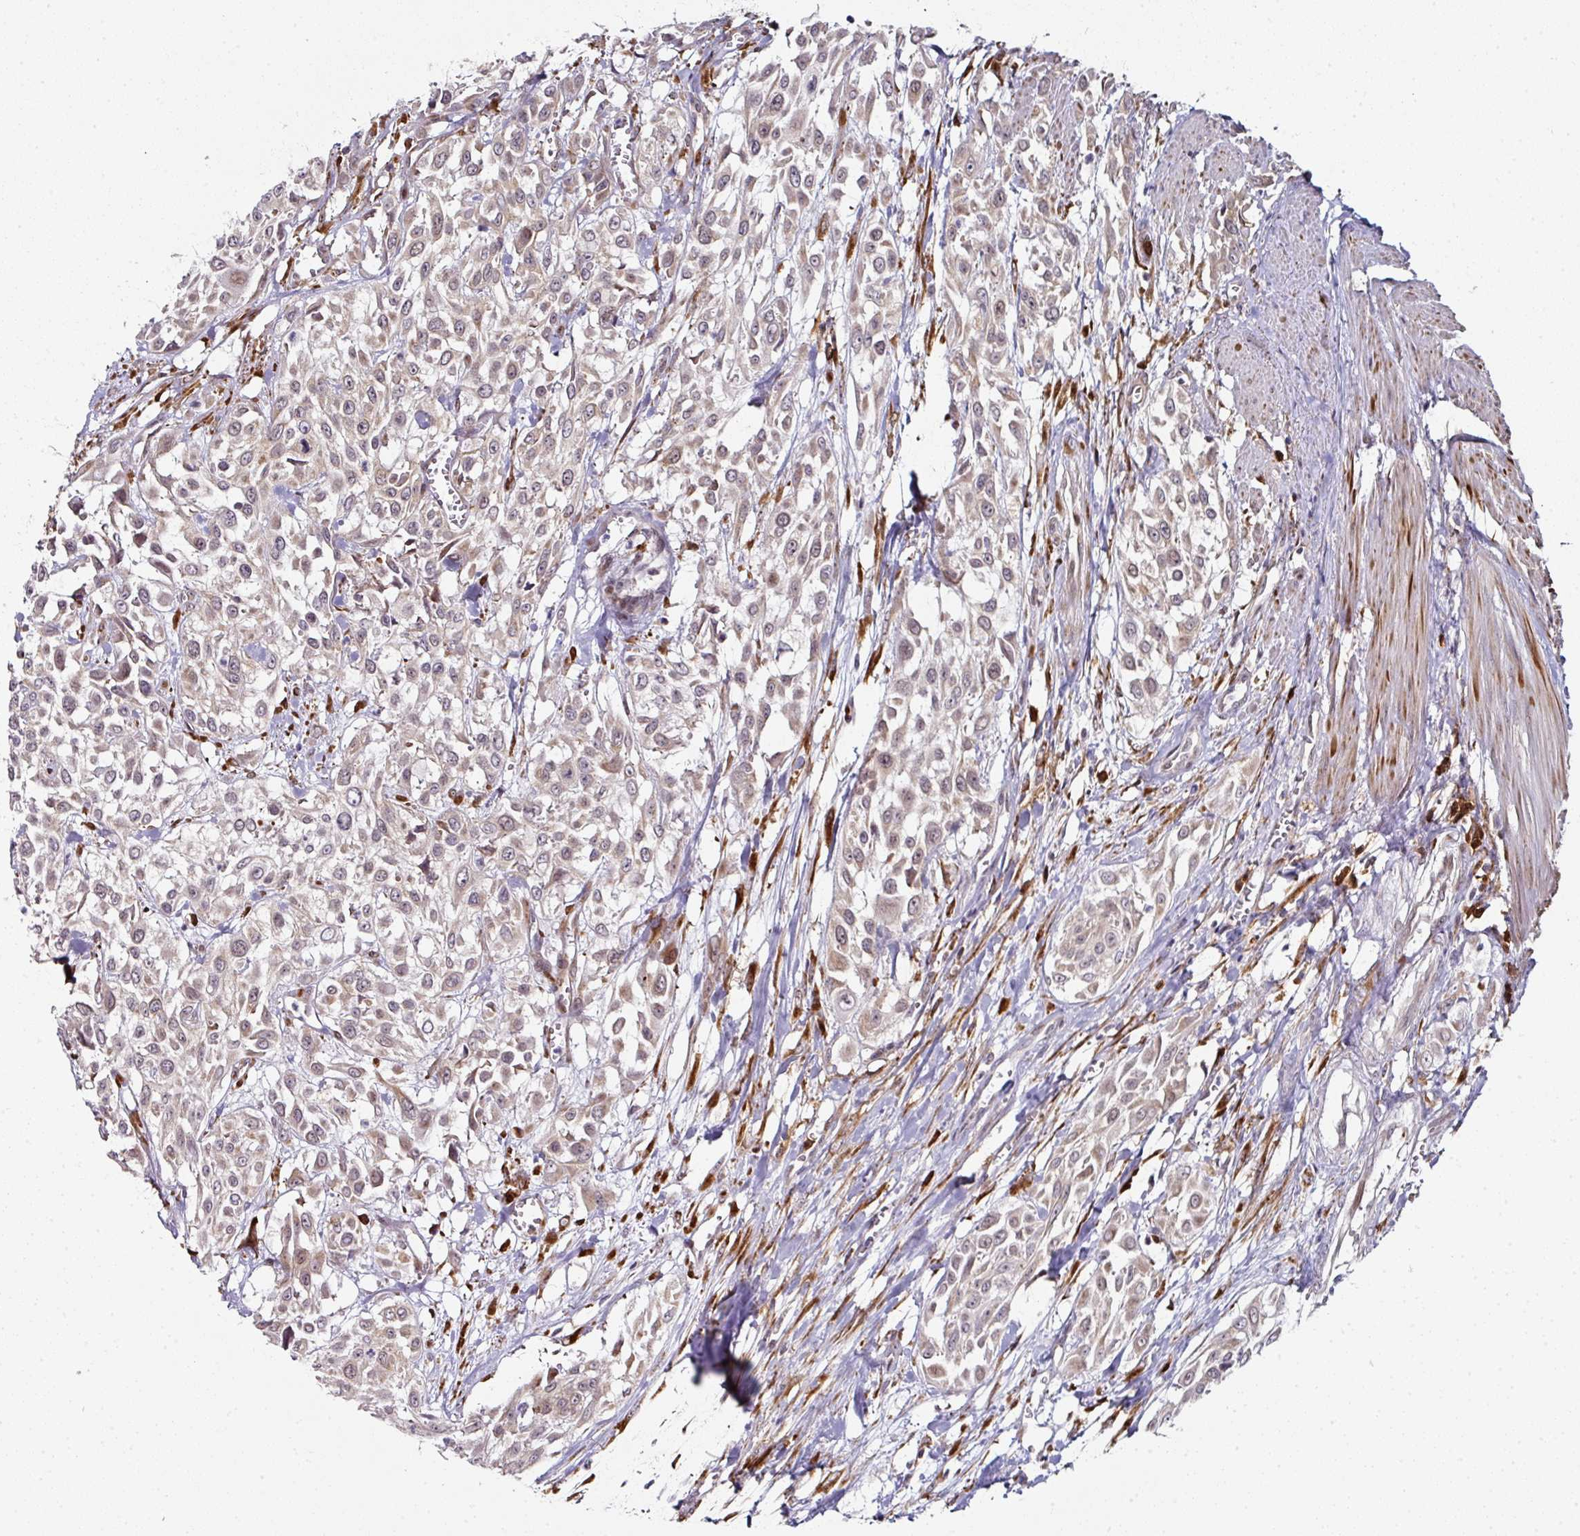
{"staining": {"intensity": "weak", "quantity": "25%-75%", "location": "cytoplasmic/membranous"}, "tissue": "urothelial cancer", "cell_type": "Tumor cells", "image_type": "cancer", "snomed": [{"axis": "morphology", "description": "Urothelial carcinoma, High grade"}, {"axis": "topography", "description": "Urinary bladder"}], "caption": "Weak cytoplasmic/membranous positivity is appreciated in approximately 25%-75% of tumor cells in high-grade urothelial carcinoma.", "gene": "APOLD1", "patient": {"sex": "male", "age": 57}}